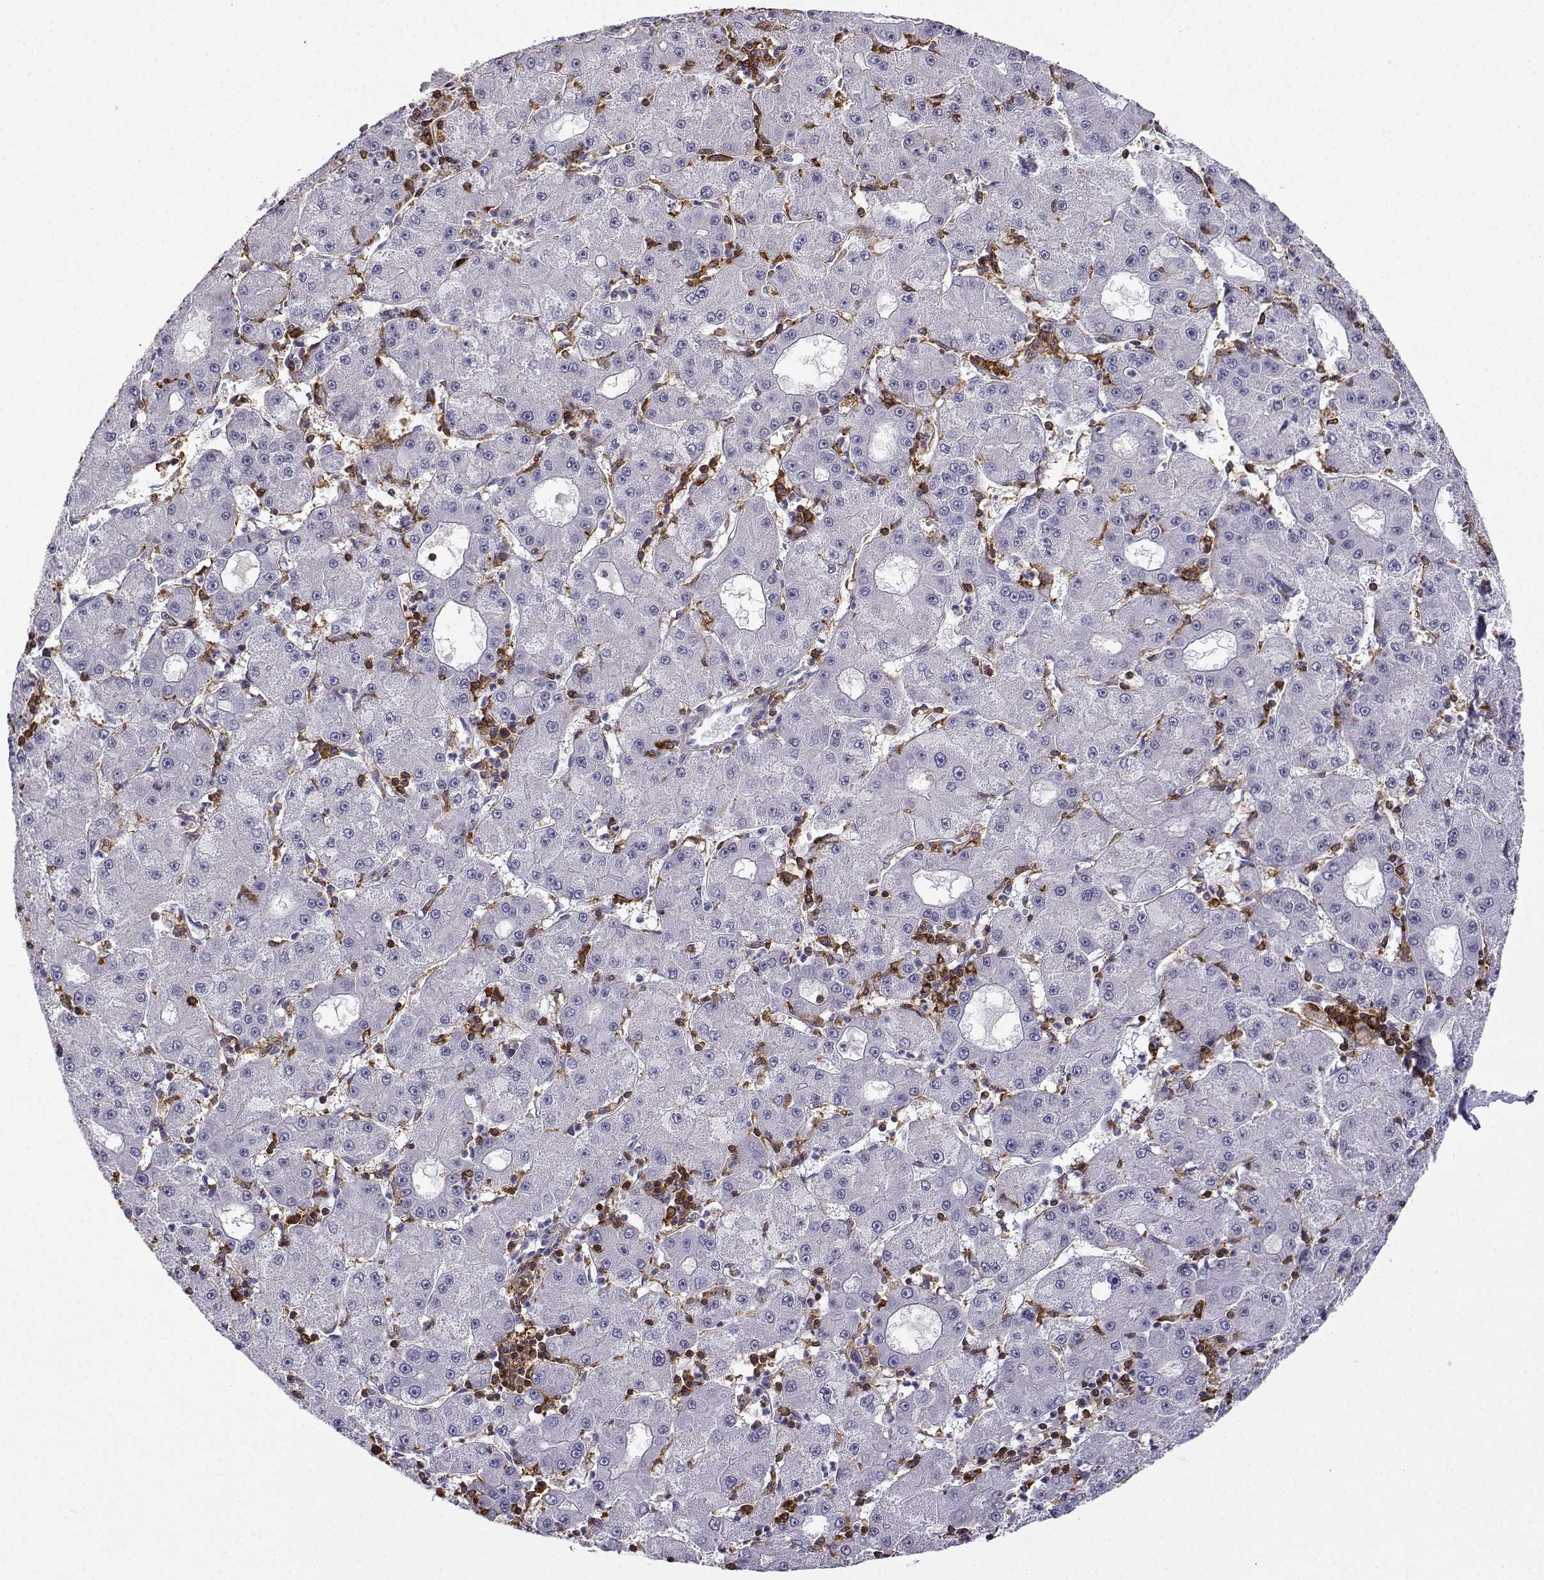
{"staining": {"intensity": "negative", "quantity": "none", "location": "none"}, "tissue": "liver cancer", "cell_type": "Tumor cells", "image_type": "cancer", "snomed": [{"axis": "morphology", "description": "Carcinoma, Hepatocellular, NOS"}, {"axis": "topography", "description": "Liver"}], "caption": "The photomicrograph exhibits no significant positivity in tumor cells of hepatocellular carcinoma (liver). Brightfield microscopy of IHC stained with DAB (brown) and hematoxylin (blue), captured at high magnification.", "gene": "DOCK10", "patient": {"sex": "male", "age": 73}}